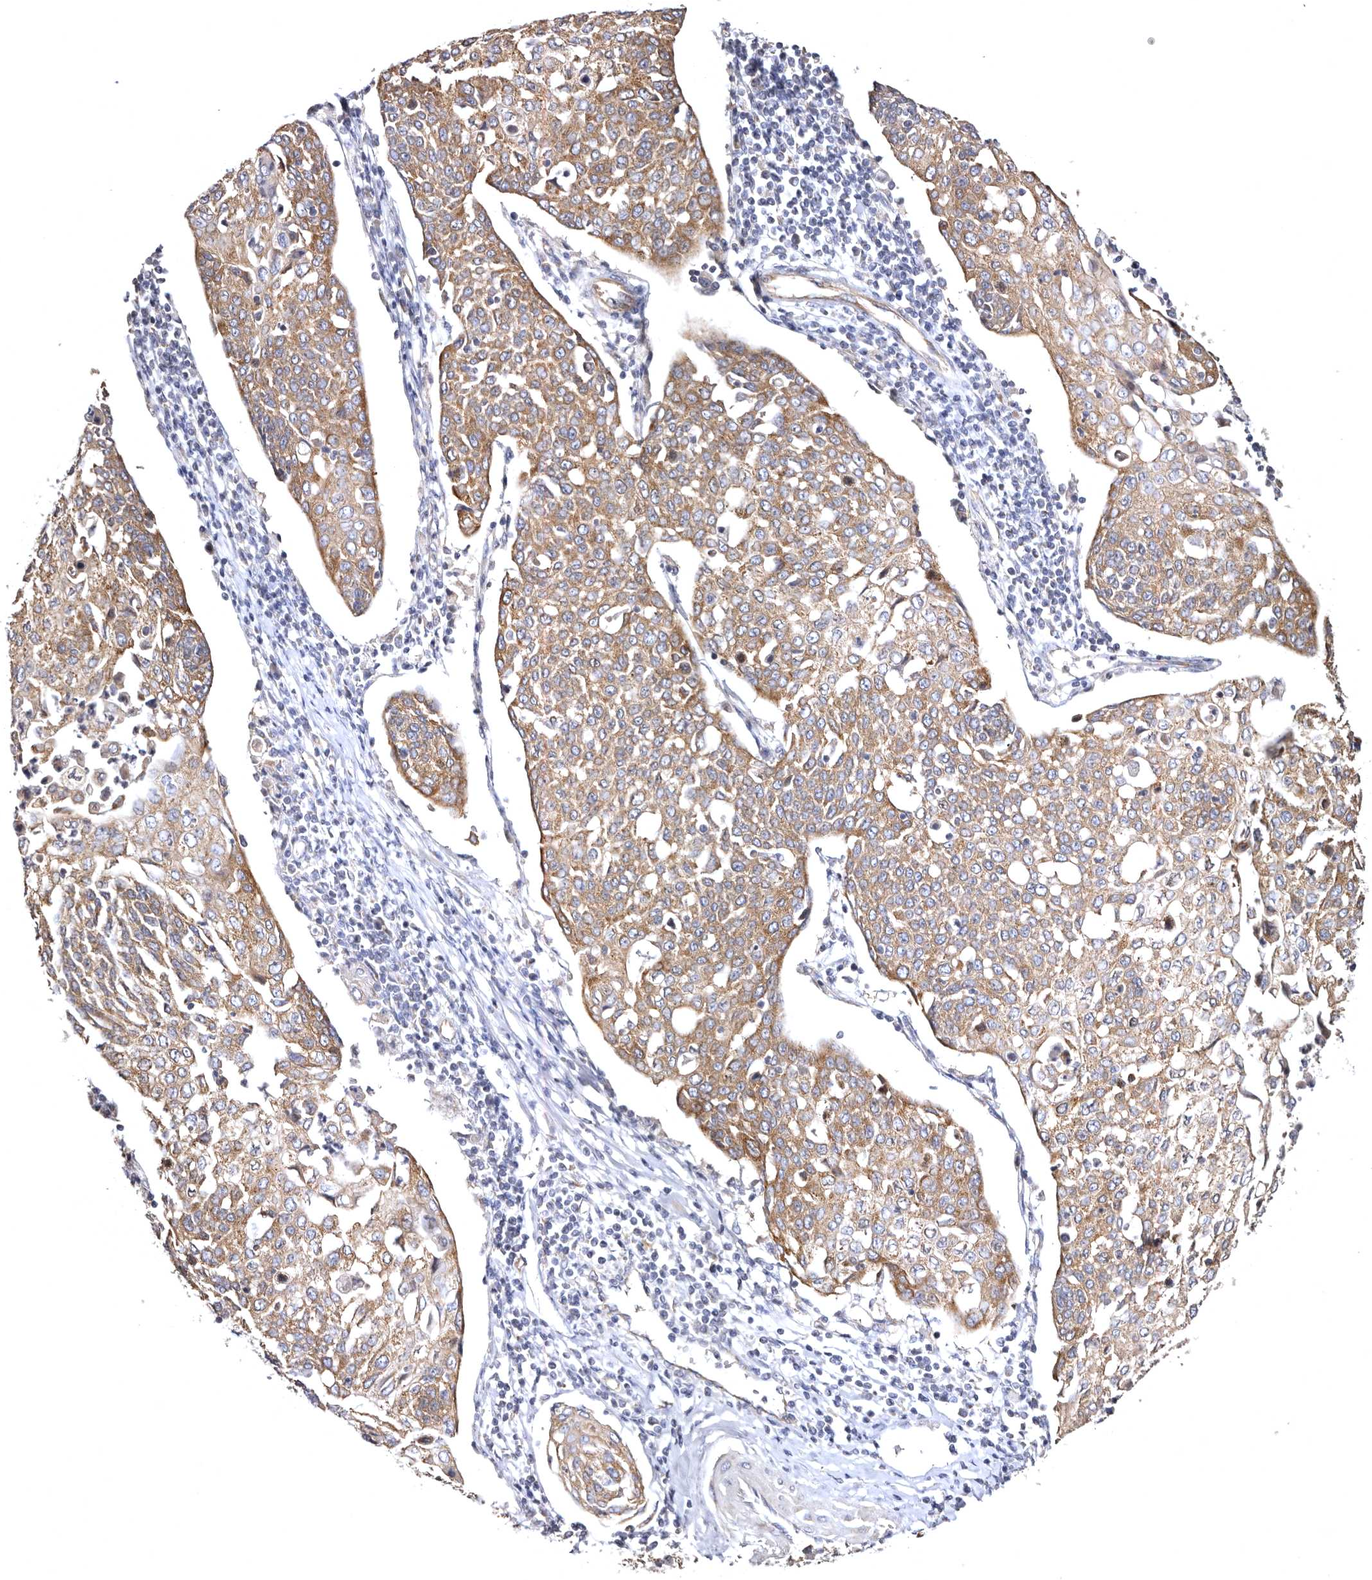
{"staining": {"intensity": "moderate", "quantity": ">75%", "location": "cytoplasmic/membranous"}, "tissue": "cervical cancer", "cell_type": "Tumor cells", "image_type": "cancer", "snomed": [{"axis": "morphology", "description": "Squamous cell carcinoma, NOS"}, {"axis": "topography", "description": "Cervix"}], "caption": "This histopathology image exhibits IHC staining of cervical squamous cell carcinoma, with medium moderate cytoplasmic/membranous expression in approximately >75% of tumor cells.", "gene": "BAIAP2L1", "patient": {"sex": "female", "age": 34}}